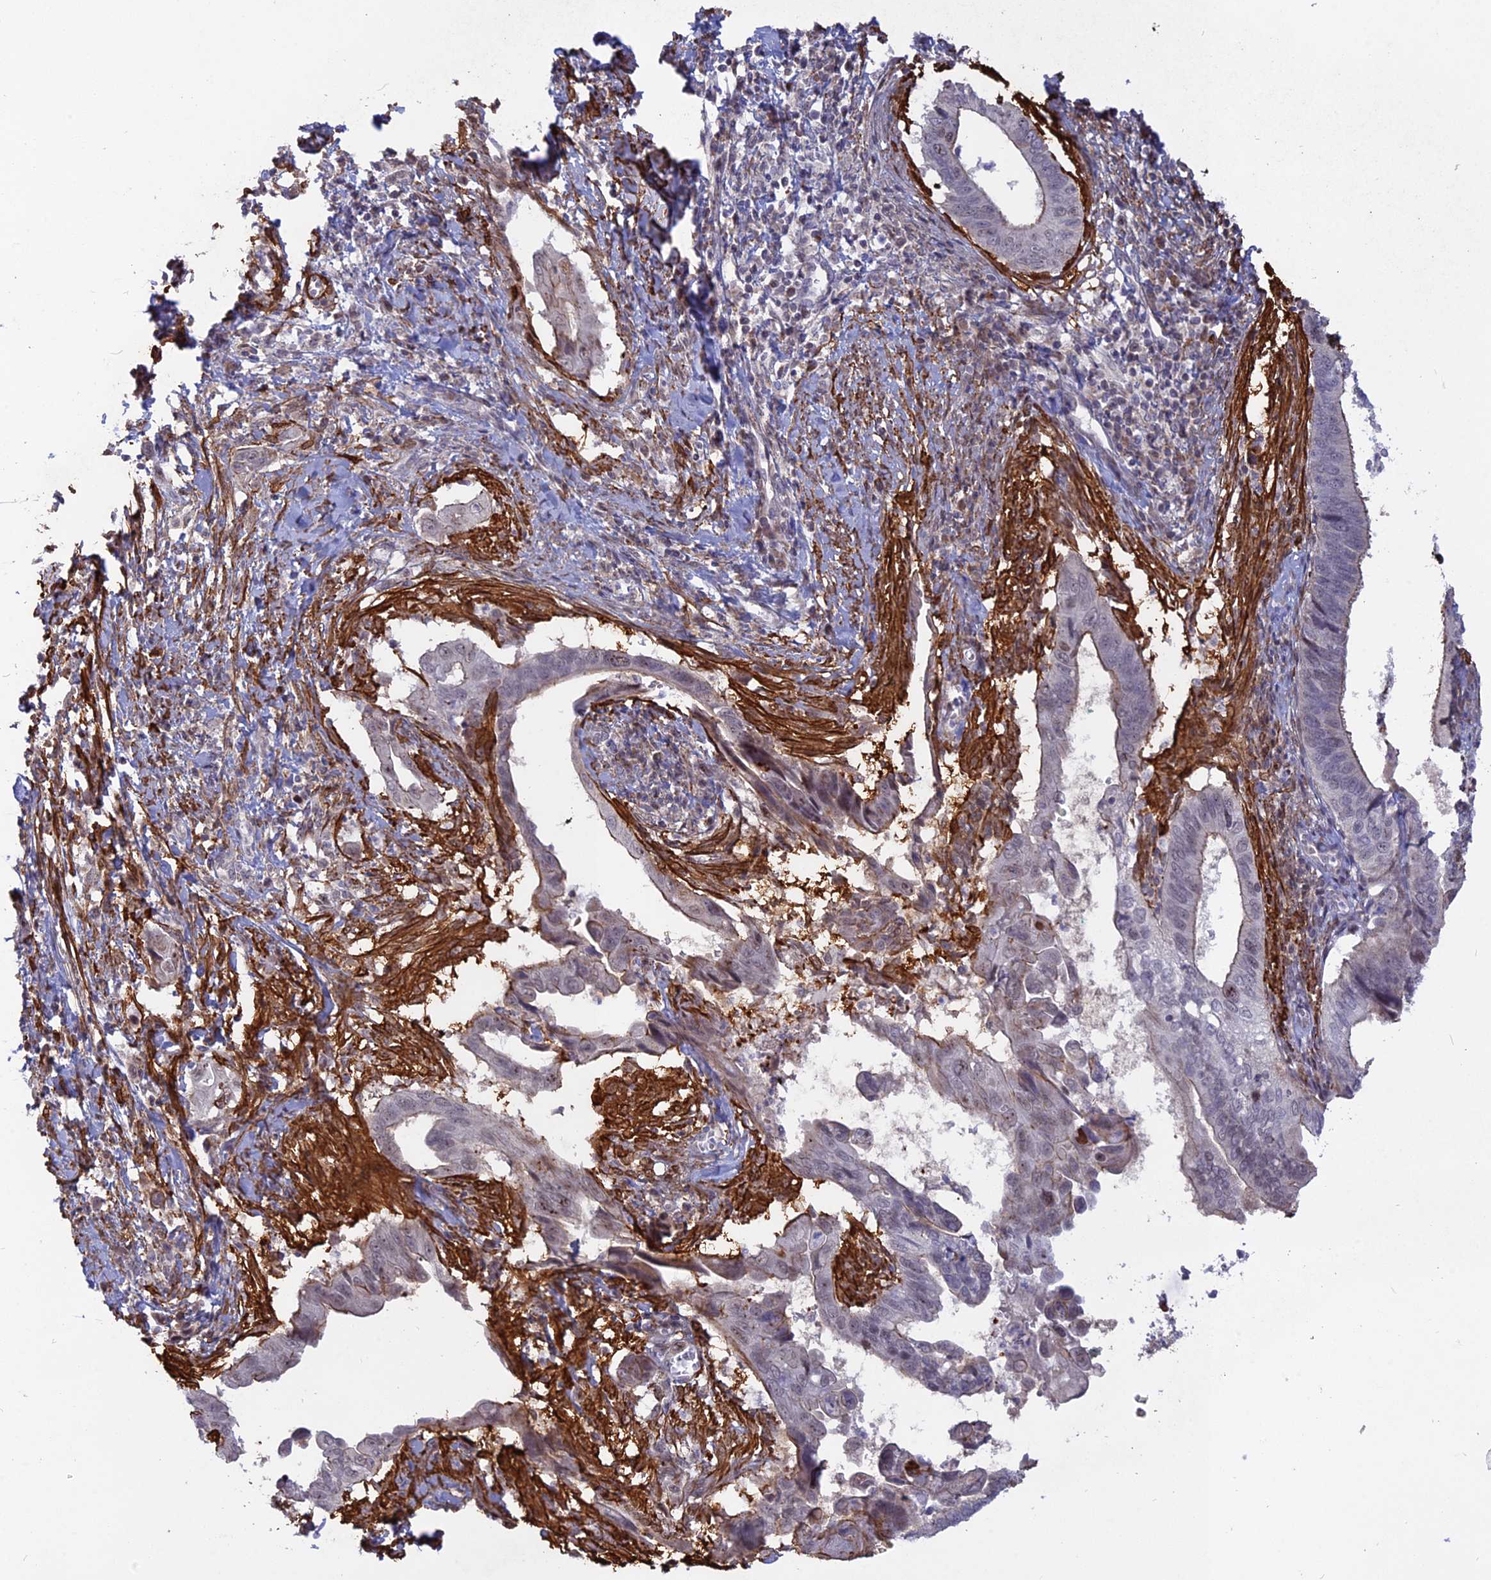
{"staining": {"intensity": "moderate", "quantity": "<25%", "location": "cytoplasmic/membranous"}, "tissue": "cervical cancer", "cell_type": "Tumor cells", "image_type": "cancer", "snomed": [{"axis": "morphology", "description": "Adenocarcinoma, NOS"}, {"axis": "topography", "description": "Cervix"}], "caption": "High-power microscopy captured an IHC photomicrograph of cervical cancer (adenocarcinoma), revealing moderate cytoplasmic/membranous expression in about <25% of tumor cells.", "gene": "CCDC154", "patient": {"sex": "female", "age": 42}}